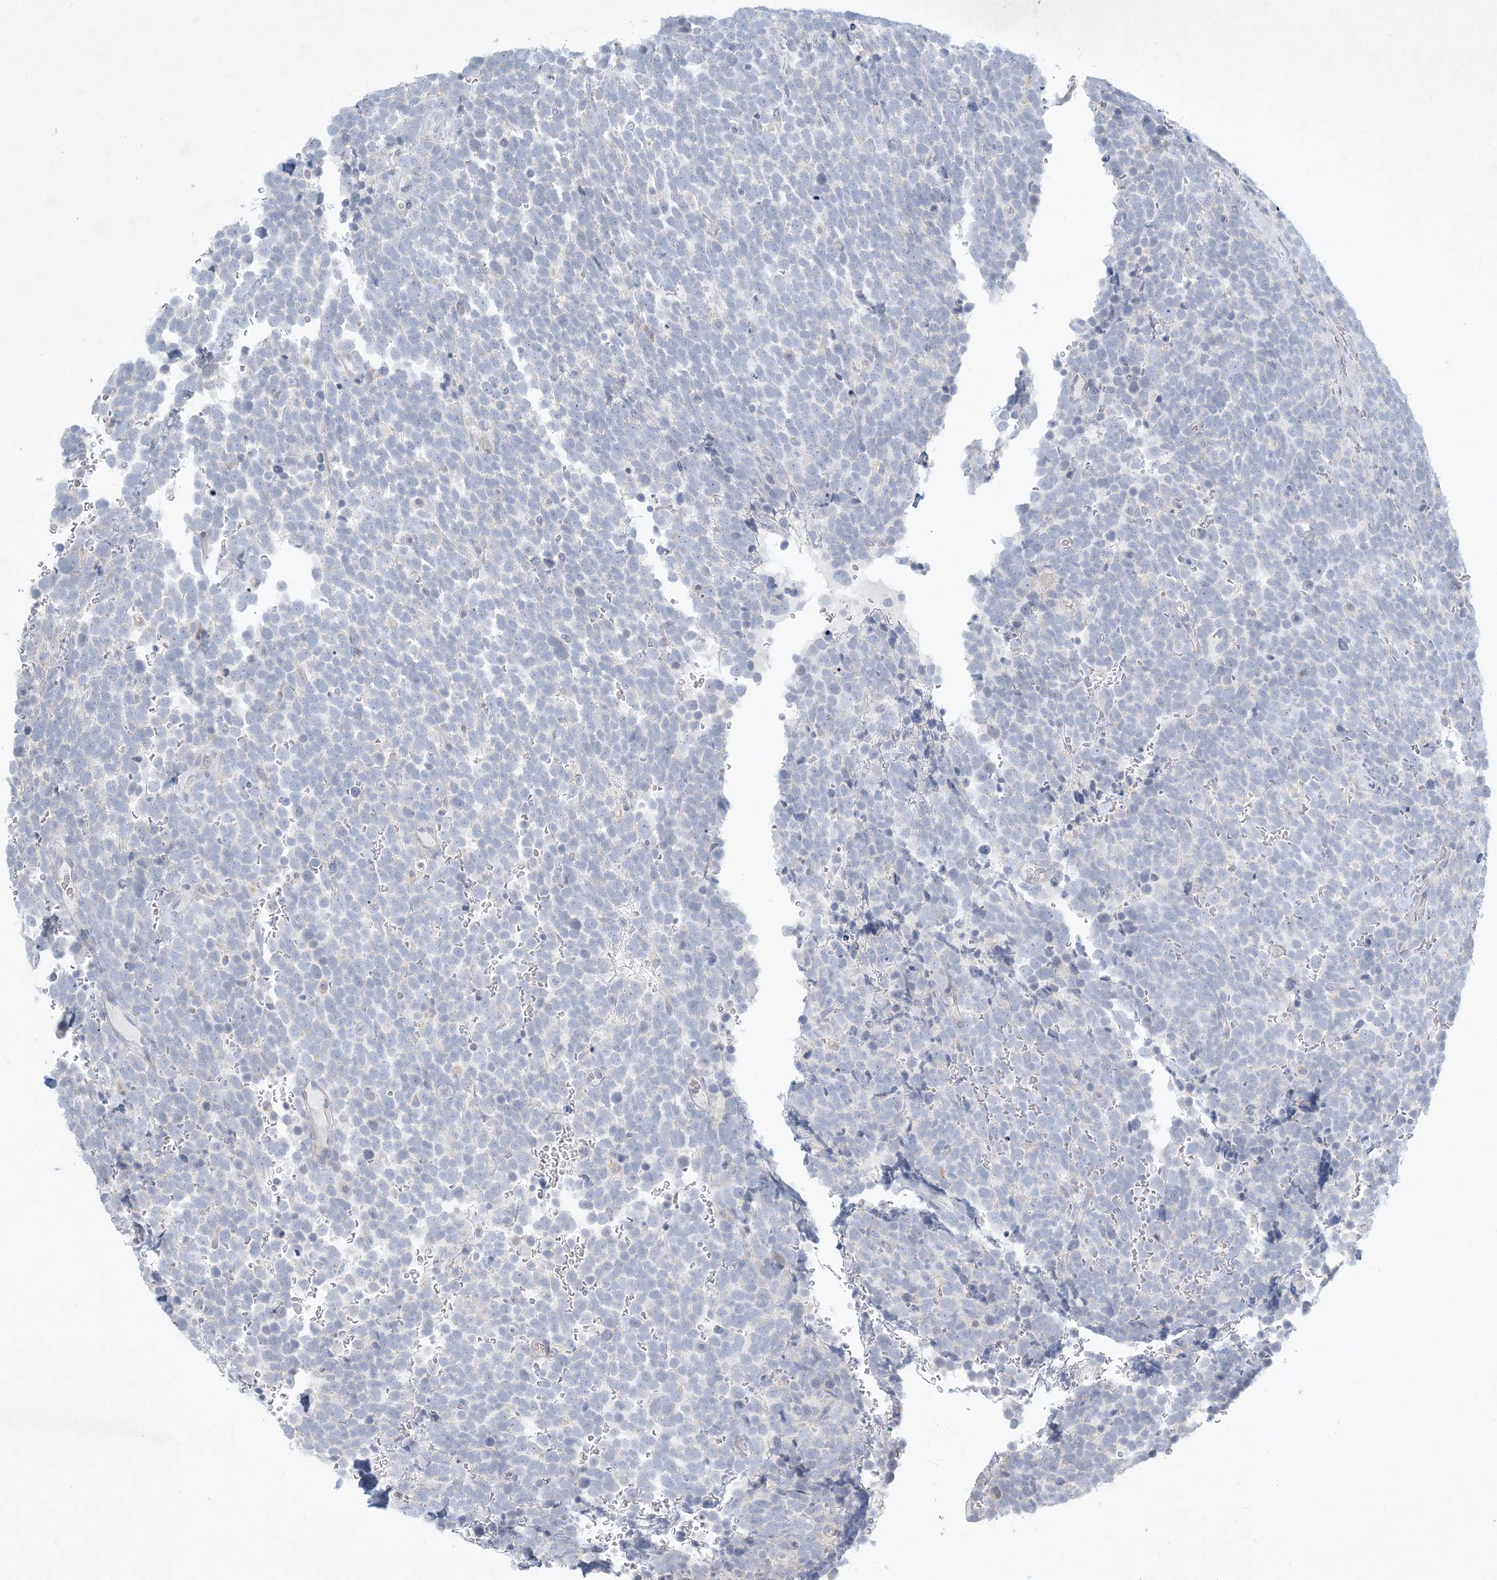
{"staining": {"intensity": "negative", "quantity": "none", "location": "none"}, "tissue": "urothelial cancer", "cell_type": "Tumor cells", "image_type": "cancer", "snomed": [{"axis": "morphology", "description": "Urothelial carcinoma, High grade"}, {"axis": "topography", "description": "Urinary bladder"}], "caption": "A photomicrograph of urothelial carcinoma (high-grade) stained for a protein shows no brown staining in tumor cells. The staining is performed using DAB (3,3'-diaminobenzidine) brown chromogen with nuclei counter-stained in using hematoxylin.", "gene": "ZNF385D", "patient": {"sex": "female", "age": 82}}